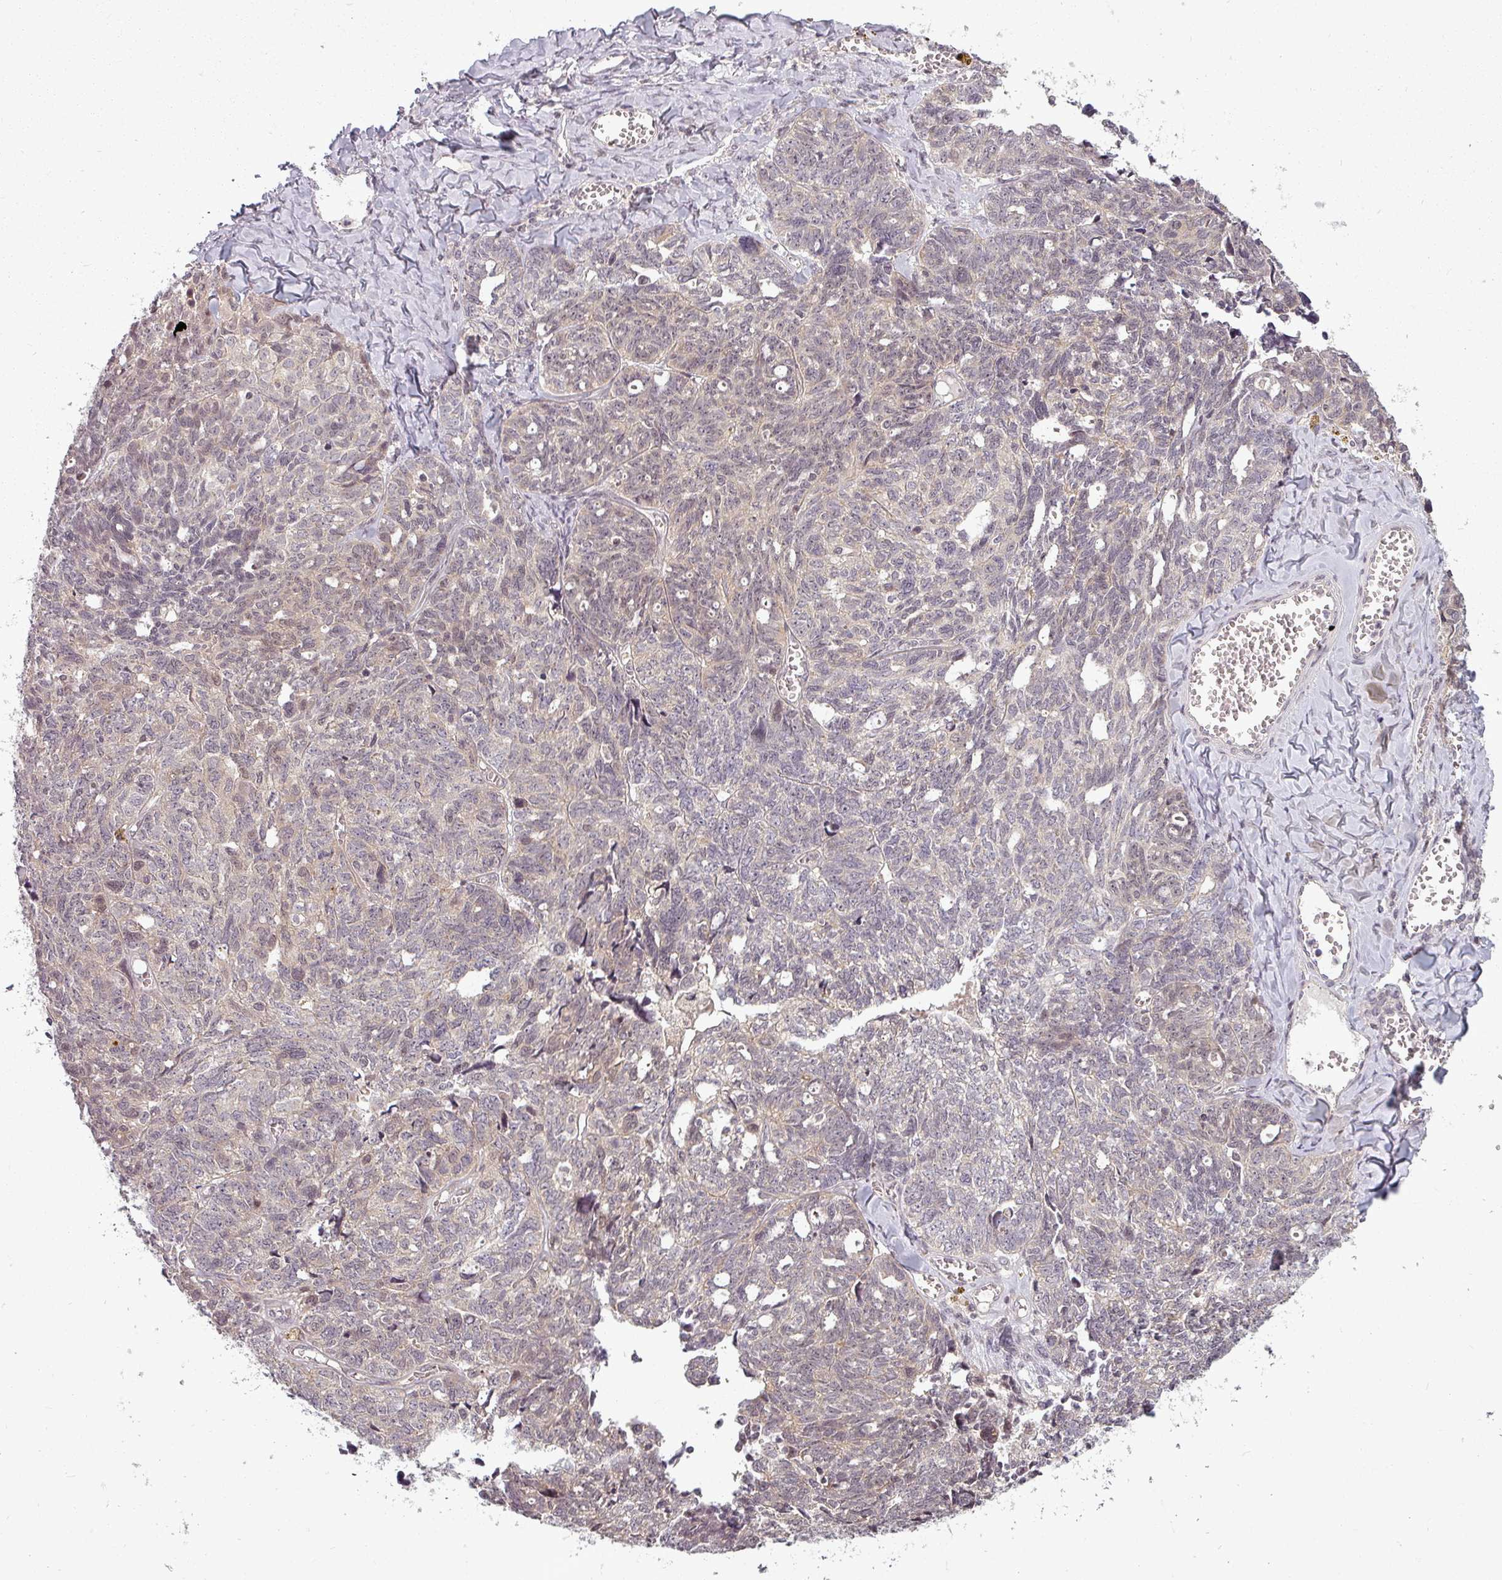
{"staining": {"intensity": "weak", "quantity": "<25%", "location": "cytoplasmic/membranous"}, "tissue": "ovarian cancer", "cell_type": "Tumor cells", "image_type": "cancer", "snomed": [{"axis": "morphology", "description": "Cystadenocarcinoma, serous, NOS"}, {"axis": "topography", "description": "Ovary"}], "caption": "The immunohistochemistry histopathology image has no significant expression in tumor cells of ovarian cancer (serous cystadenocarcinoma) tissue.", "gene": "CLIC1", "patient": {"sex": "female", "age": 79}}